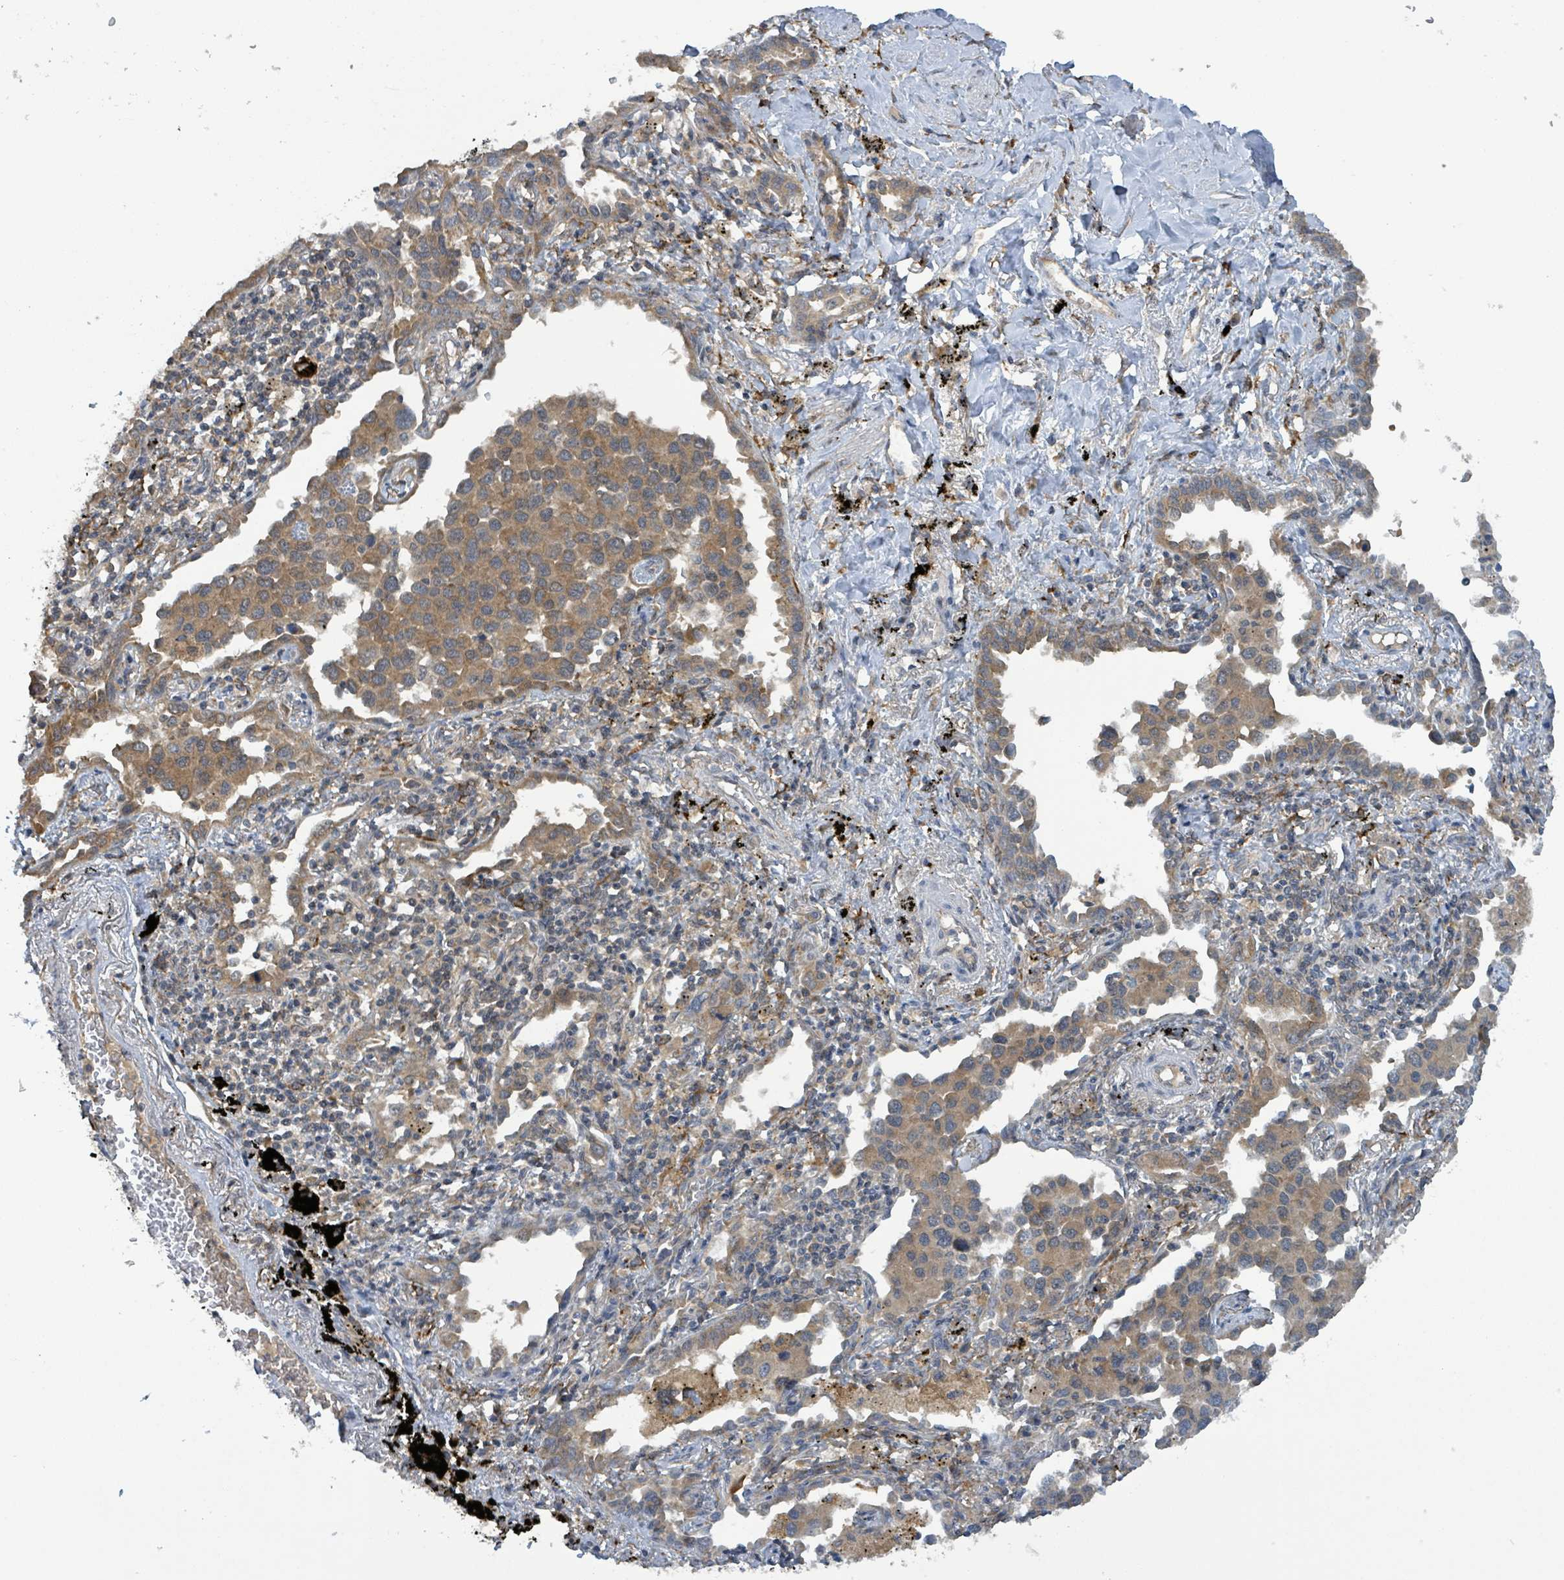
{"staining": {"intensity": "moderate", "quantity": ">75%", "location": "cytoplasmic/membranous"}, "tissue": "lung cancer", "cell_type": "Tumor cells", "image_type": "cancer", "snomed": [{"axis": "morphology", "description": "Adenocarcinoma, NOS"}, {"axis": "topography", "description": "Lung"}], "caption": "Protein expression analysis of lung cancer exhibits moderate cytoplasmic/membranous expression in approximately >75% of tumor cells. The staining is performed using DAB (3,3'-diaminobenzidine) brown chromogen to label protein expression. The nuclei are counter-stained blue using hematoxylin.", "gene": "CCDC121", "patient": {"sex": "male", "age": 67}}